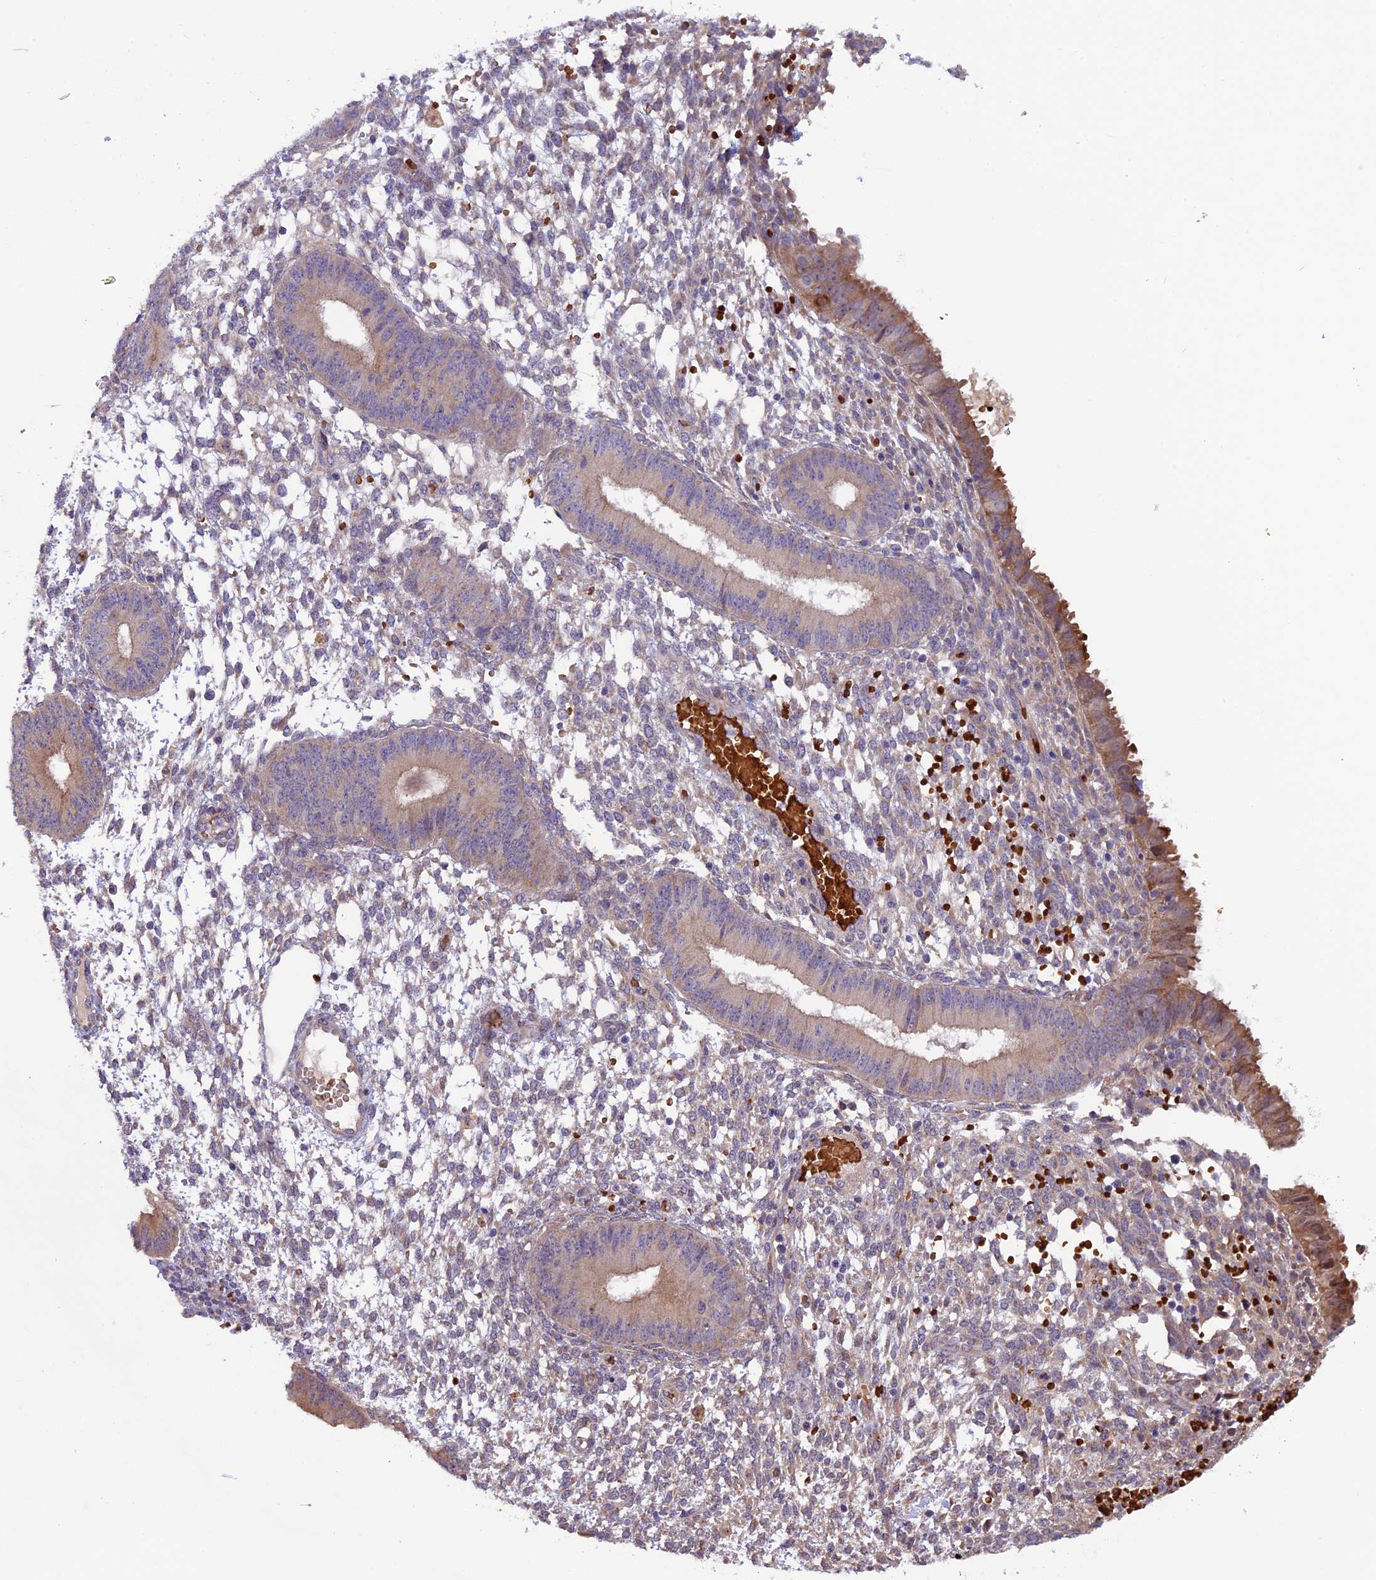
{"staining": {"intensity": "weak", "quantity": "<25%", "location": "cytoplasmic/membranous"}, "tissue": "endometrium", "cell_type": "Cells in endometrial stroma", "image_type": "normal", "snomed": [{"axis": "morphology", "description": "Normal tissue, NOS"}, {"axis": "topography", "description": "Endometrium"}], "caption": "This is an IHC micrograph of unremarkable endometrium. There is no staining in cells in endometrial stroma.", "gene": "CCDC9B", "patient": {"sex": "female", "age": 49}}